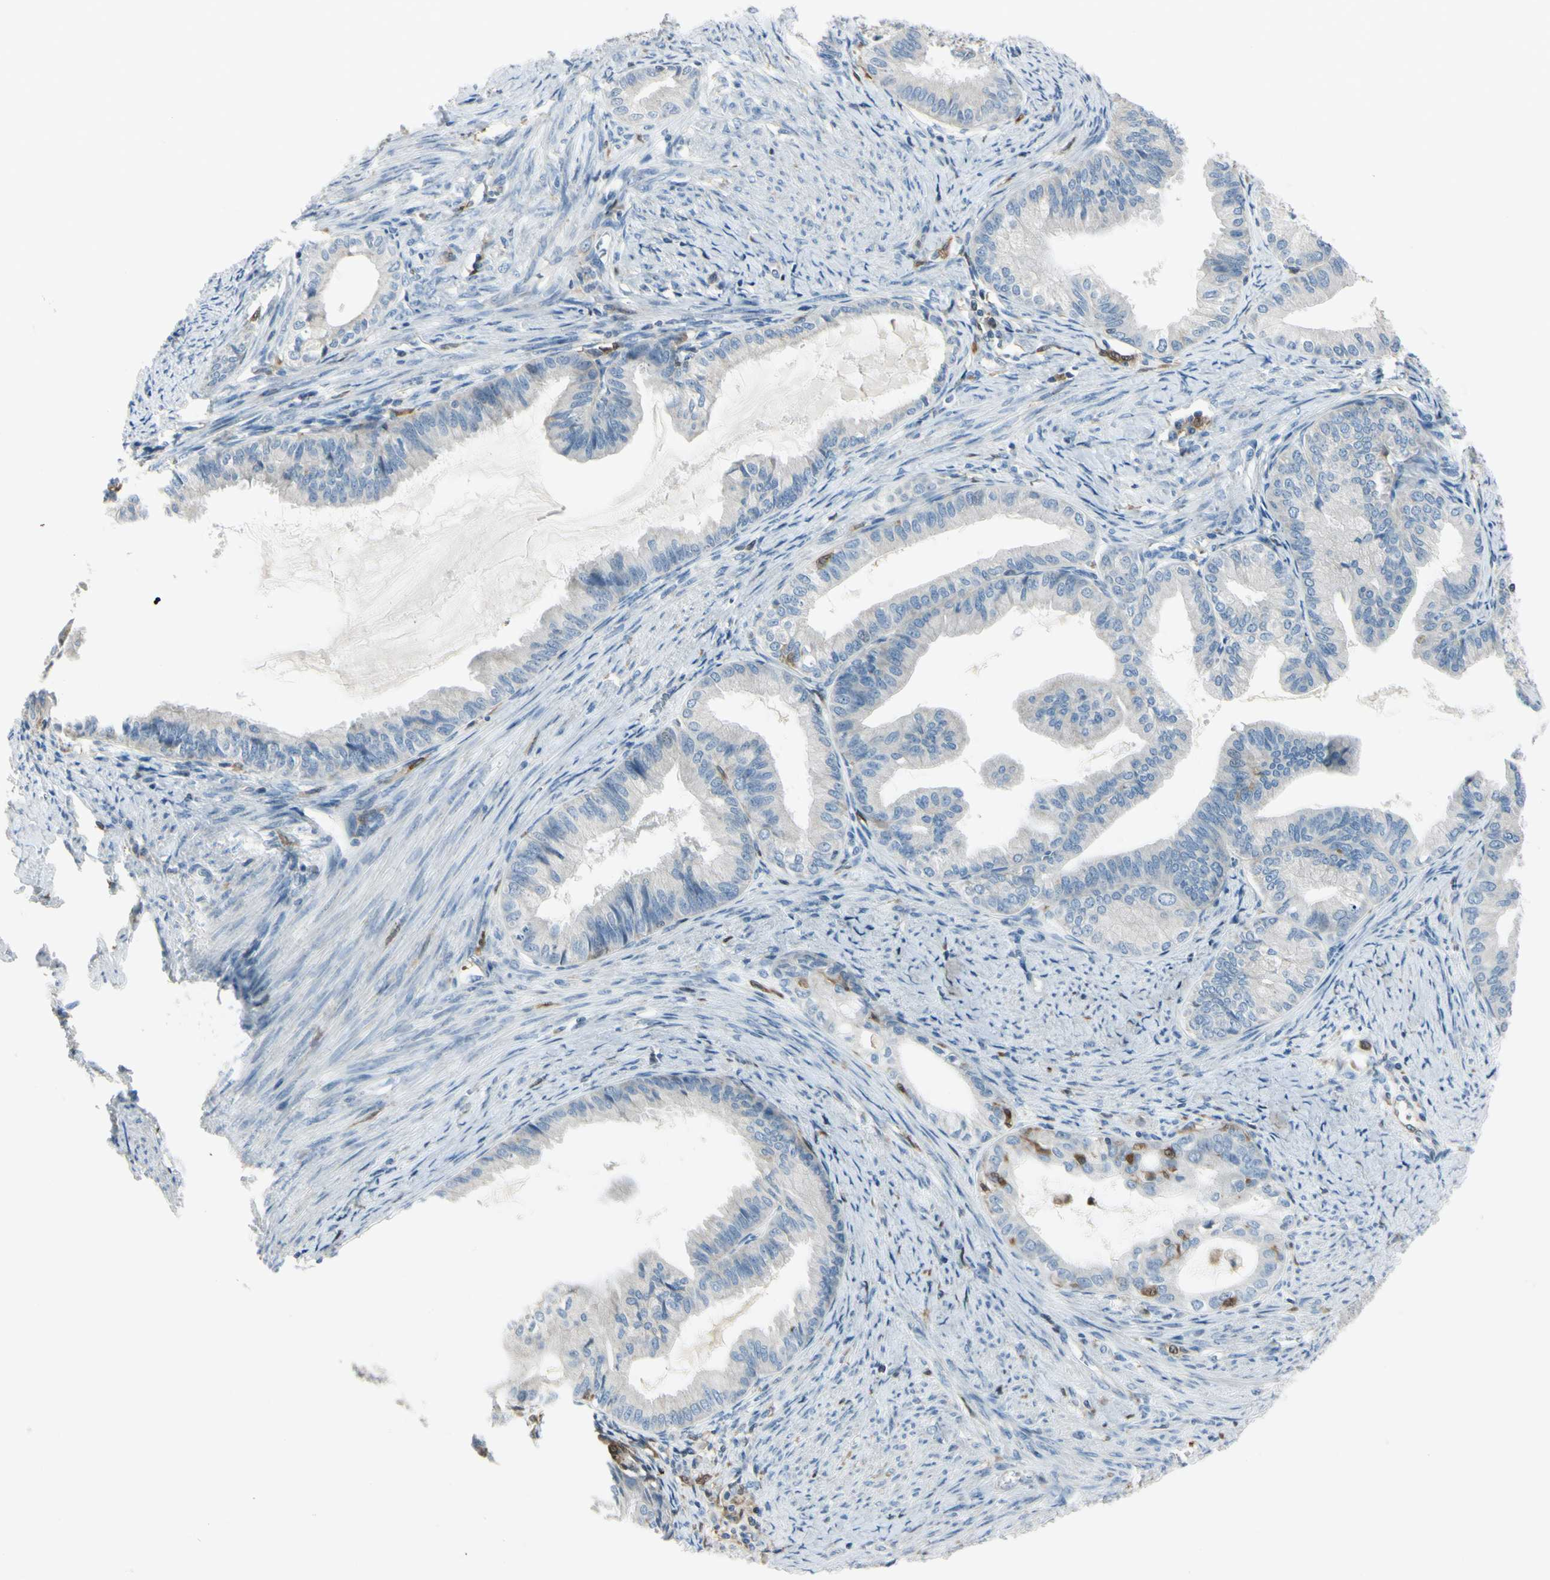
{"staining": {"intensity": "weak", "quantity": ">75%", "location": "cytoplasmic/membranous"}, "tissue": "endometrial cancer", "cell_type": "Tumor cells", "image_type": "cancer", "snomed": [{"axis": "morphology", "description": "Adenocarcinoma, NOS"}, {"axis": "topography", "description": "Endometrium"}], "caption": "Human adenocarcinoma (endometrial) stained with a brown dye exhibits weak cytoplasmic/membranous positive positivity in approximately >75% of tumor cells.", "gene": "CYRIB", "patient": {"sex": "female", "age": 86}}